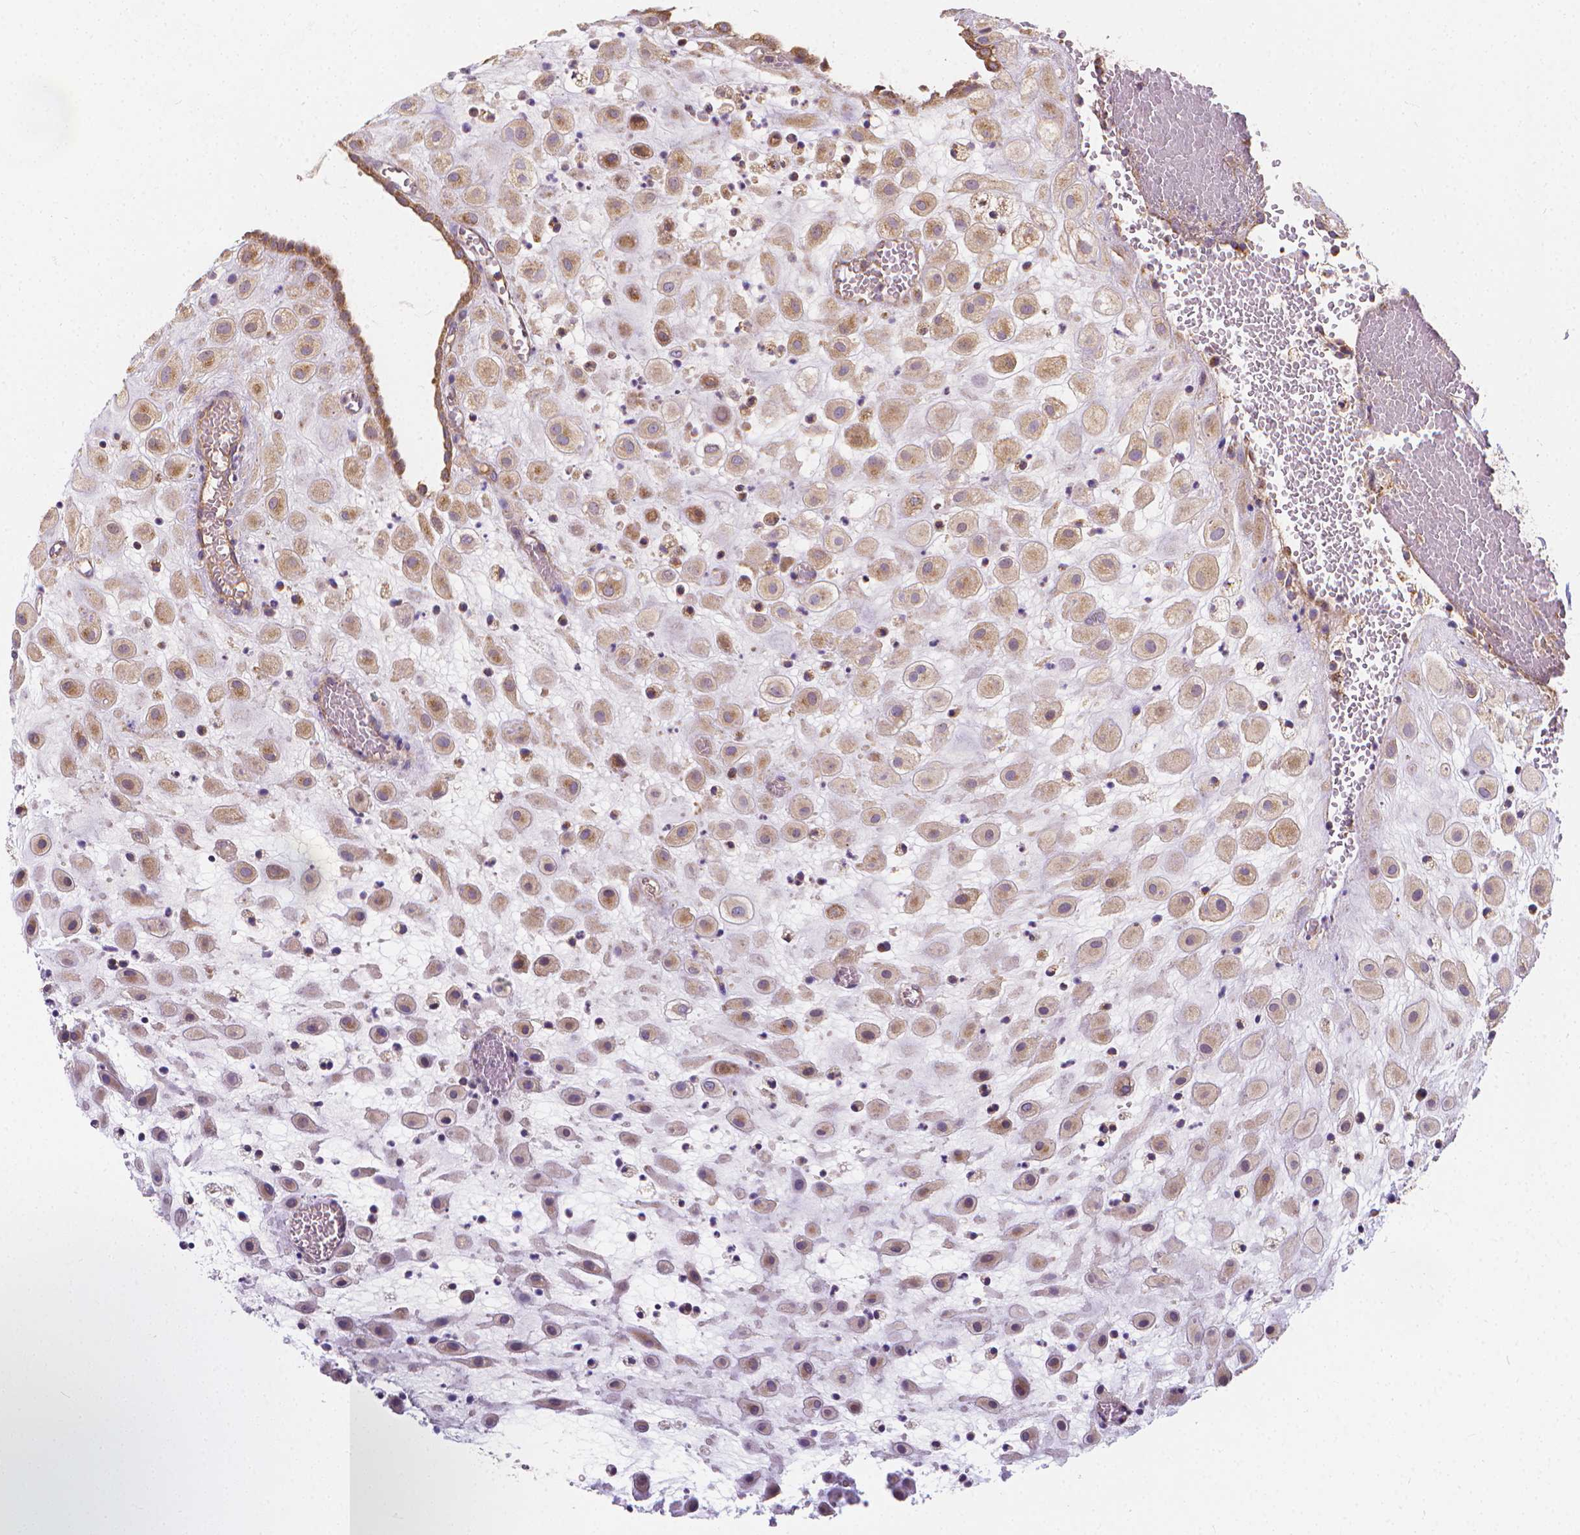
{"staining": {"intensity": "weak", "quantity": ">75%", "location": "cytoplasmic/membranous"}, "tissue": "placenta", "cell_type": "Decidual cells", "image_type": "normal", "snomed": [{"axis": "morphology", "description": "Normal tissue, NOS"}, {"axis": "topography", "description": "Placenta"}], "caption": "A high-resolution micrograph shows IHC staining of unremarkable placenta, which shows weak cytoplasmic/membranous positivity in approximately >75% of decidual cells. The protein is stained brown, and the nuclei are stained in blue (DAB (3,3'-diaminobenzidine) IHC with brightfield microscopy, high magnification).", "gene": "SNCAIP", "patient": {"sex": "female", "age": 24}}